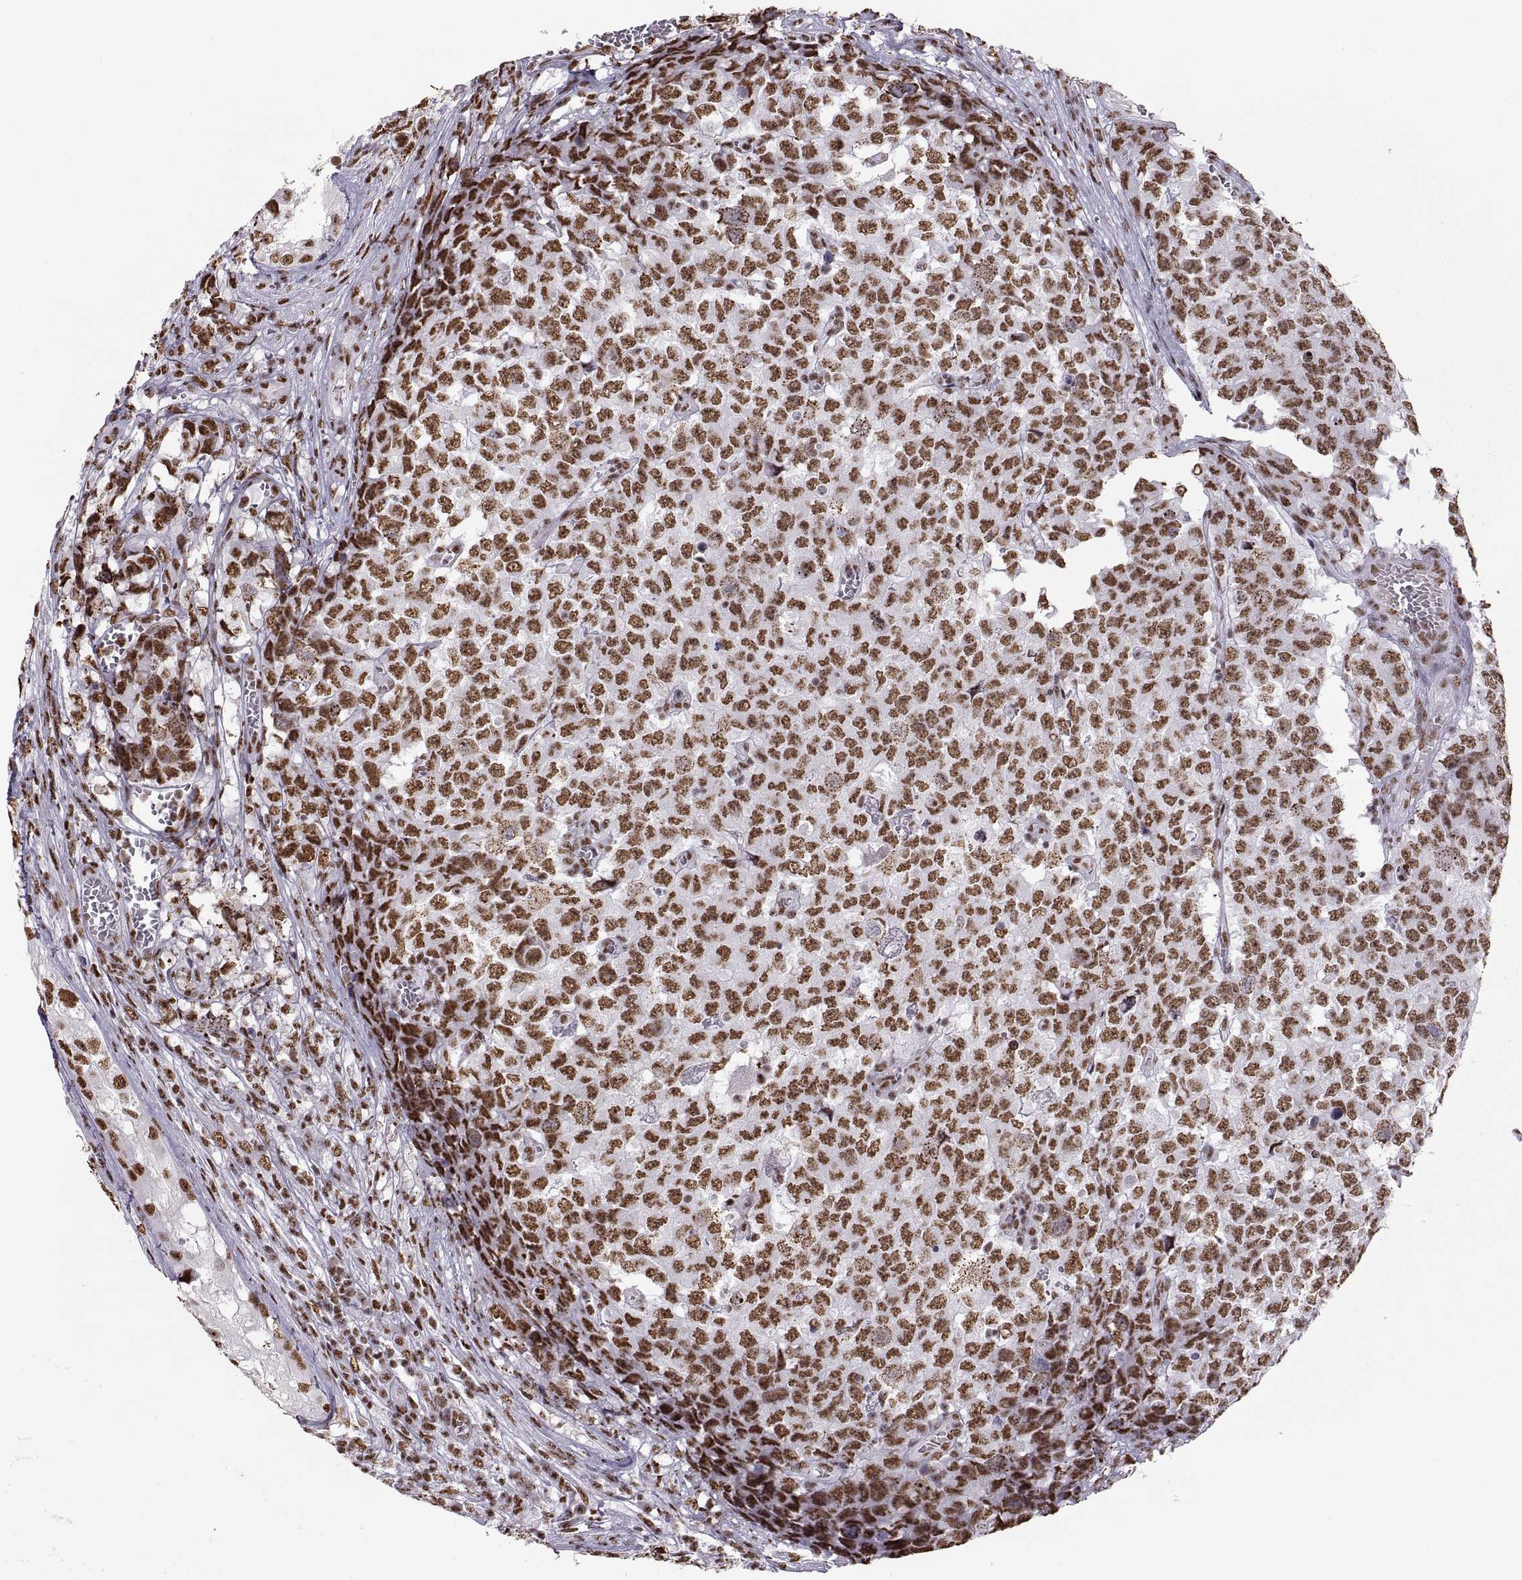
{"staining": {"intensity": "strong", "quantity": ">75%", "location": "nuclear"}, "tissue": "testis cancer", "cell_type": "Tumor cells", "image_type": "cancer", "snomed": [{"axis": "morphology", "description": "Carcinoma, Embryonal, NOS"}, {"axis": "topography", "description": "Testis"}], "caption": "The histopathology image reveals a brown stain indicating the presence of a protein in the nuclear of tumor cells in testis cancer. Nuclei are stained in blue.", "gene": "SNAI1", "patient": {"sex": "male", "age": 23}}